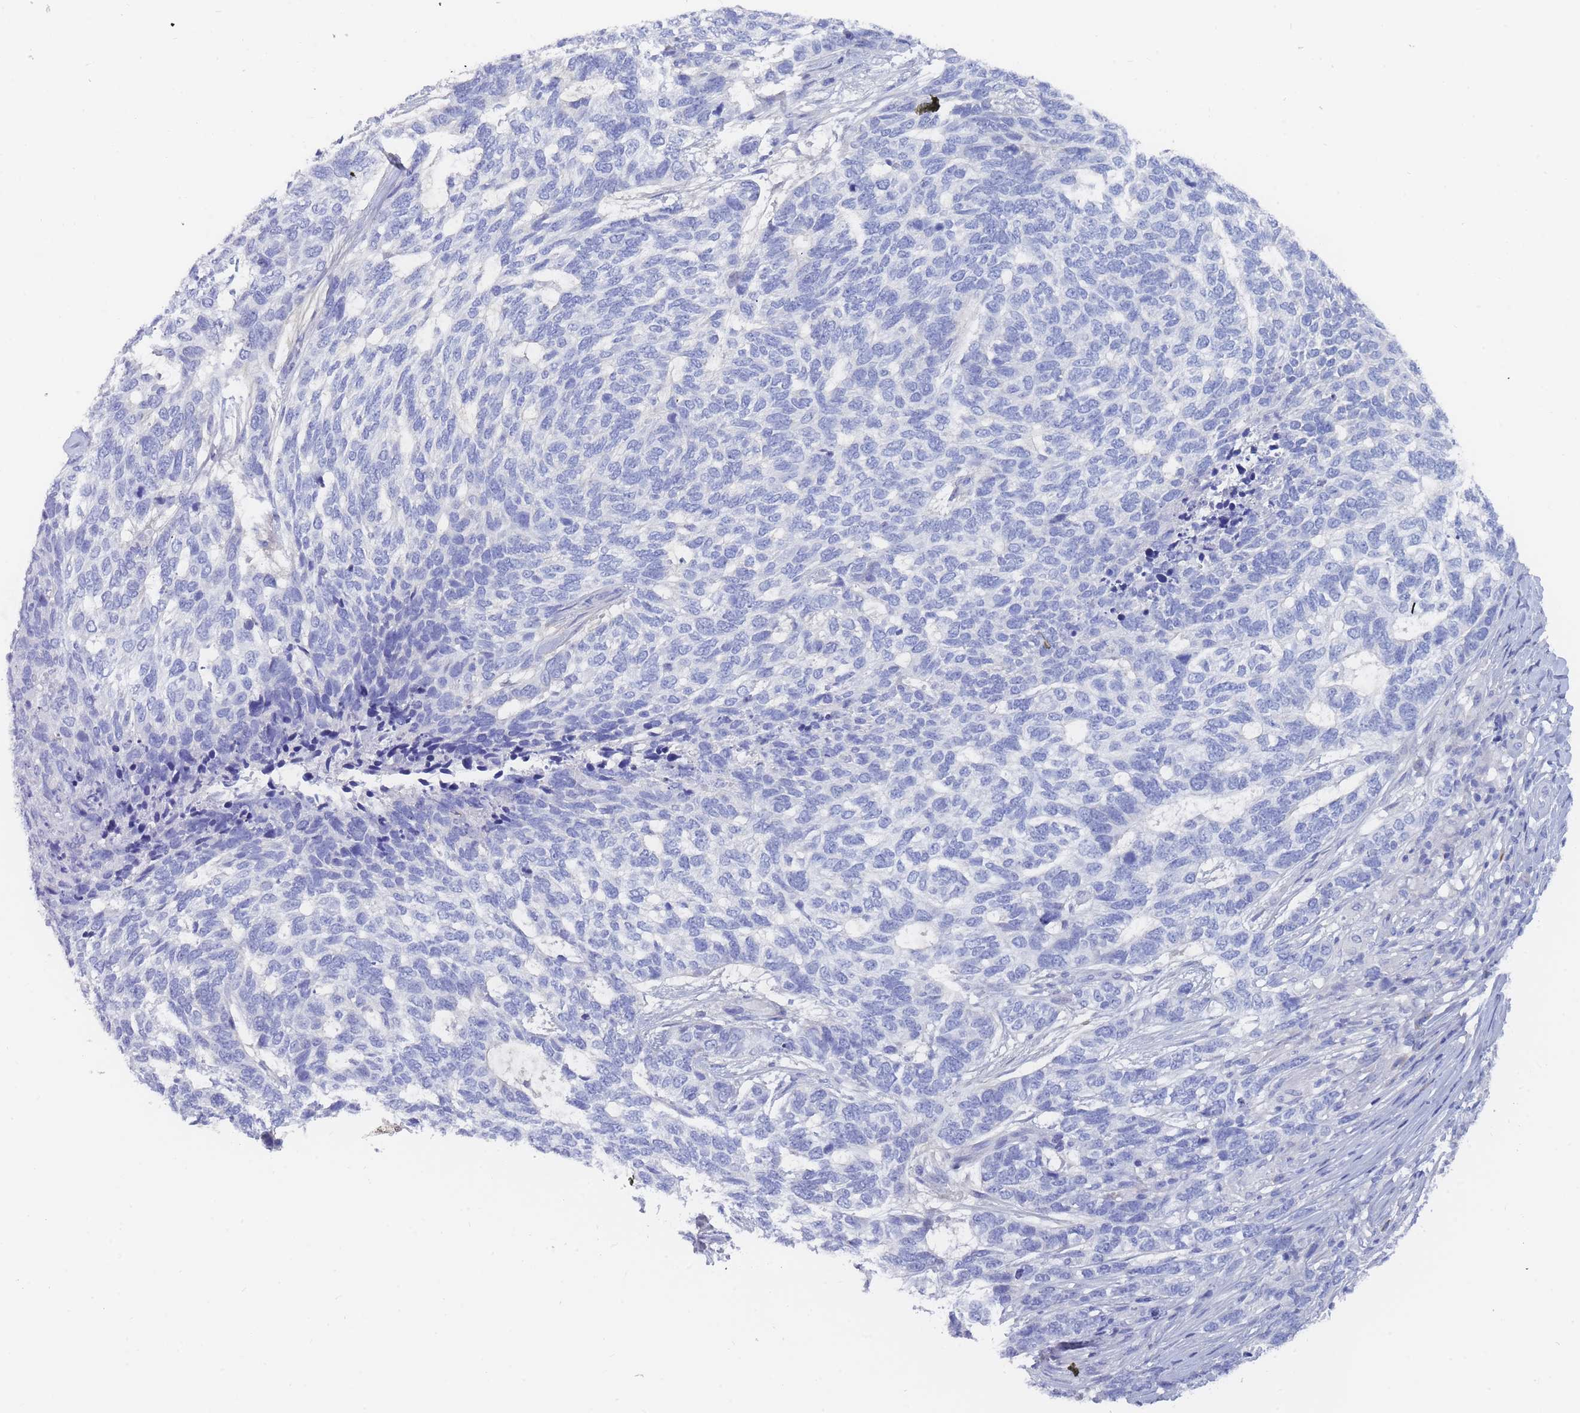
{"staining": {"intensity": "negative", "quantity": "none", "location": "none"}, "tissue": "skin cancer", "cell_type": "Tumor cells", "image_type": "cancer", "snomed": [{"axis": "morphology", "description": "Basal cell carcinoma"}, {"axis": "topography", "description": "Skin"}], "caption": "Tumor cells show no significant protein expression in skin cancer.", "gene": "SLC25A35", "patient": {"sex": "female", "age": 65}}